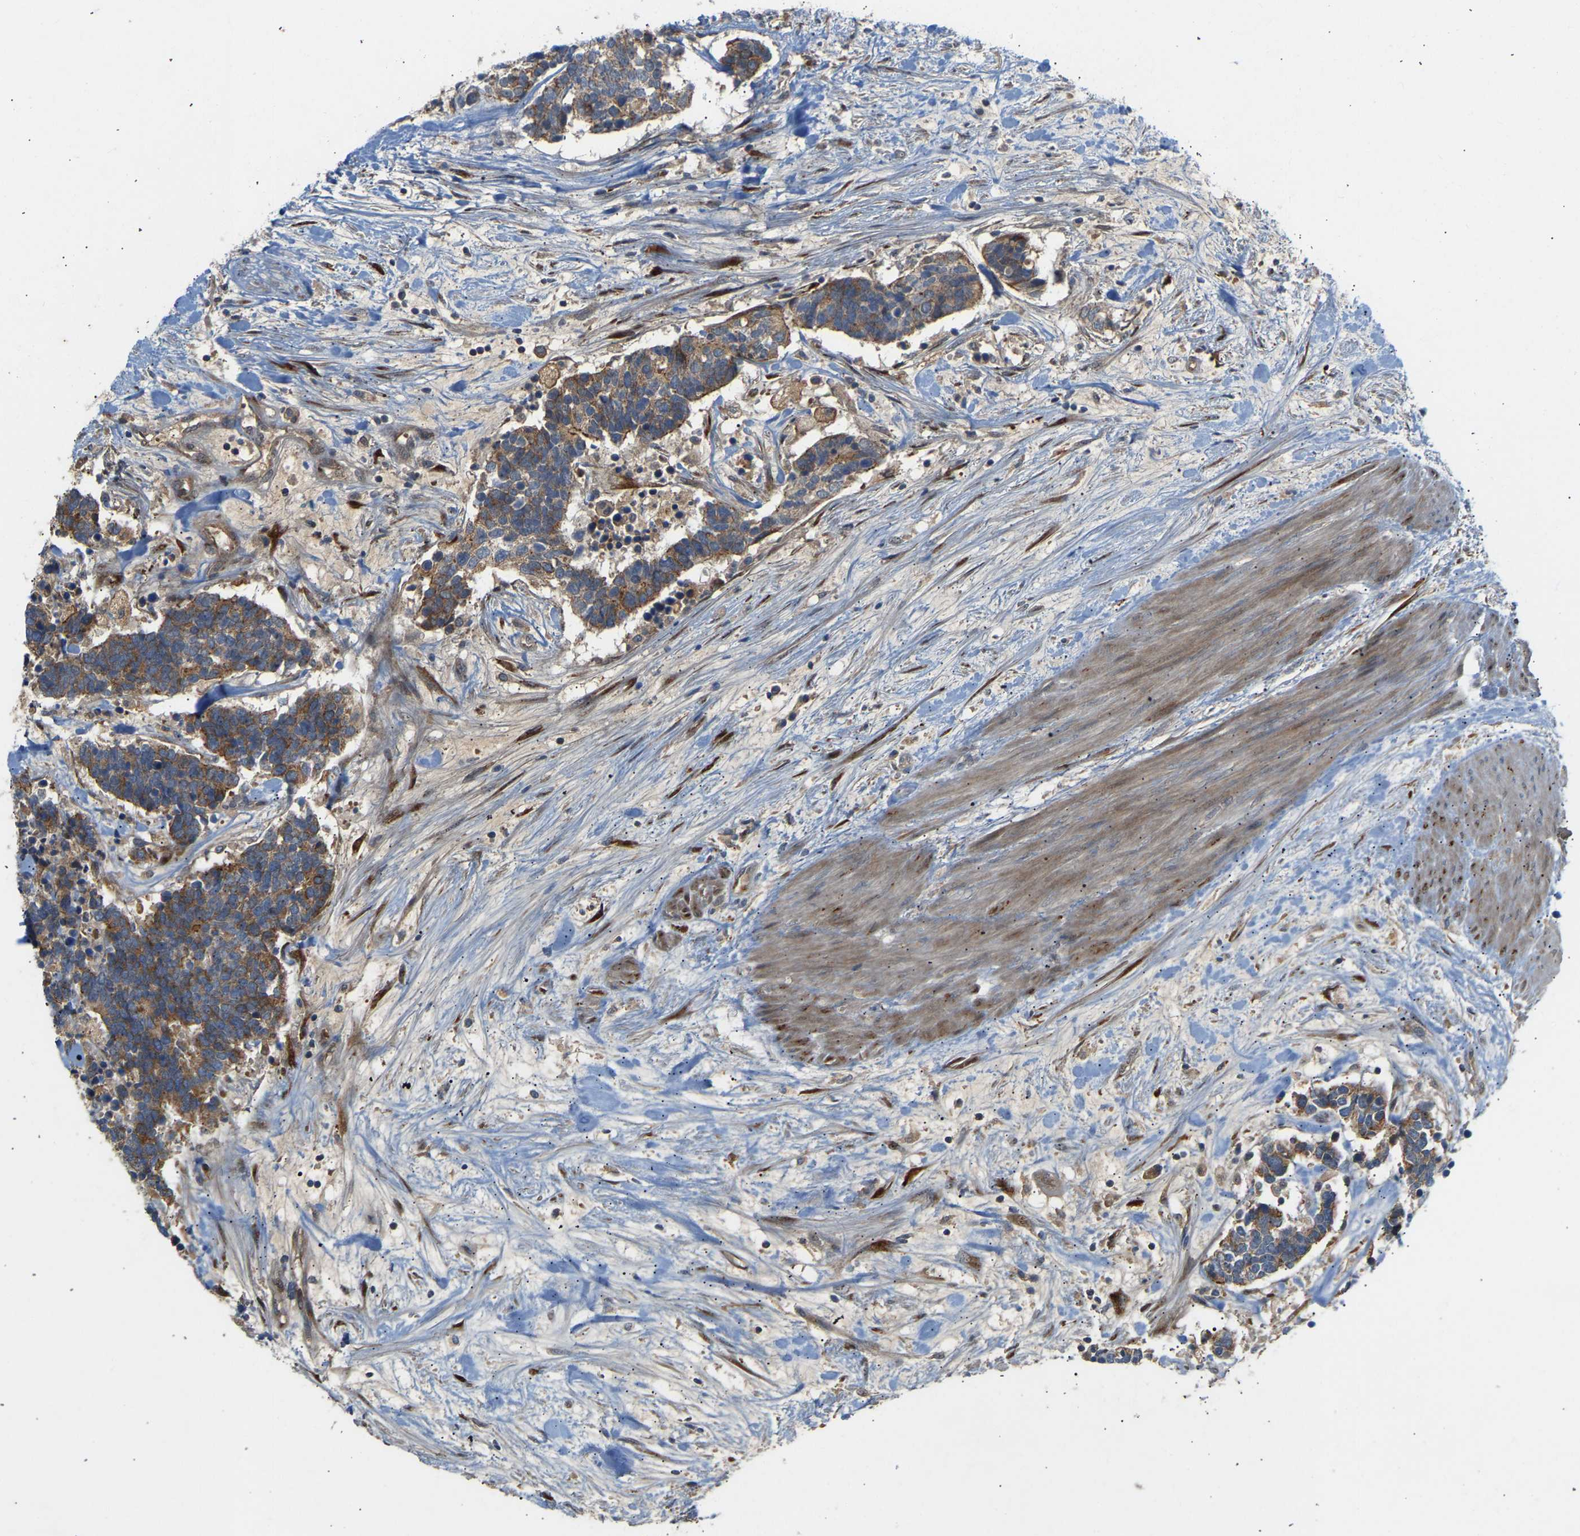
{"staining": {"intensity": "weak", "quantity": ">75%", "location": "cytoplasmic/membranous"}, "tissue": "carcinoid", "cell_type": "Tumor cells", "image_type": "cancer", "snomed": [{"axis": "morphology", "description": "Carcinoma, NOS"}, {"axis": "morphology", "description": "Carcinoid, malignant, NOS"}, {"axis": "topography", "description": "Urinary bladder"}], "caption": "Protein expression analysis of human carcinoid reveals weak cytoplasmic/membranous staining in approximately >75% of tumor cells. The protein of interest is shown in brown color, while the nuclei are stained blue.", "gene": "PTCD1", "patient": {"sex": "male", "age": 57}}